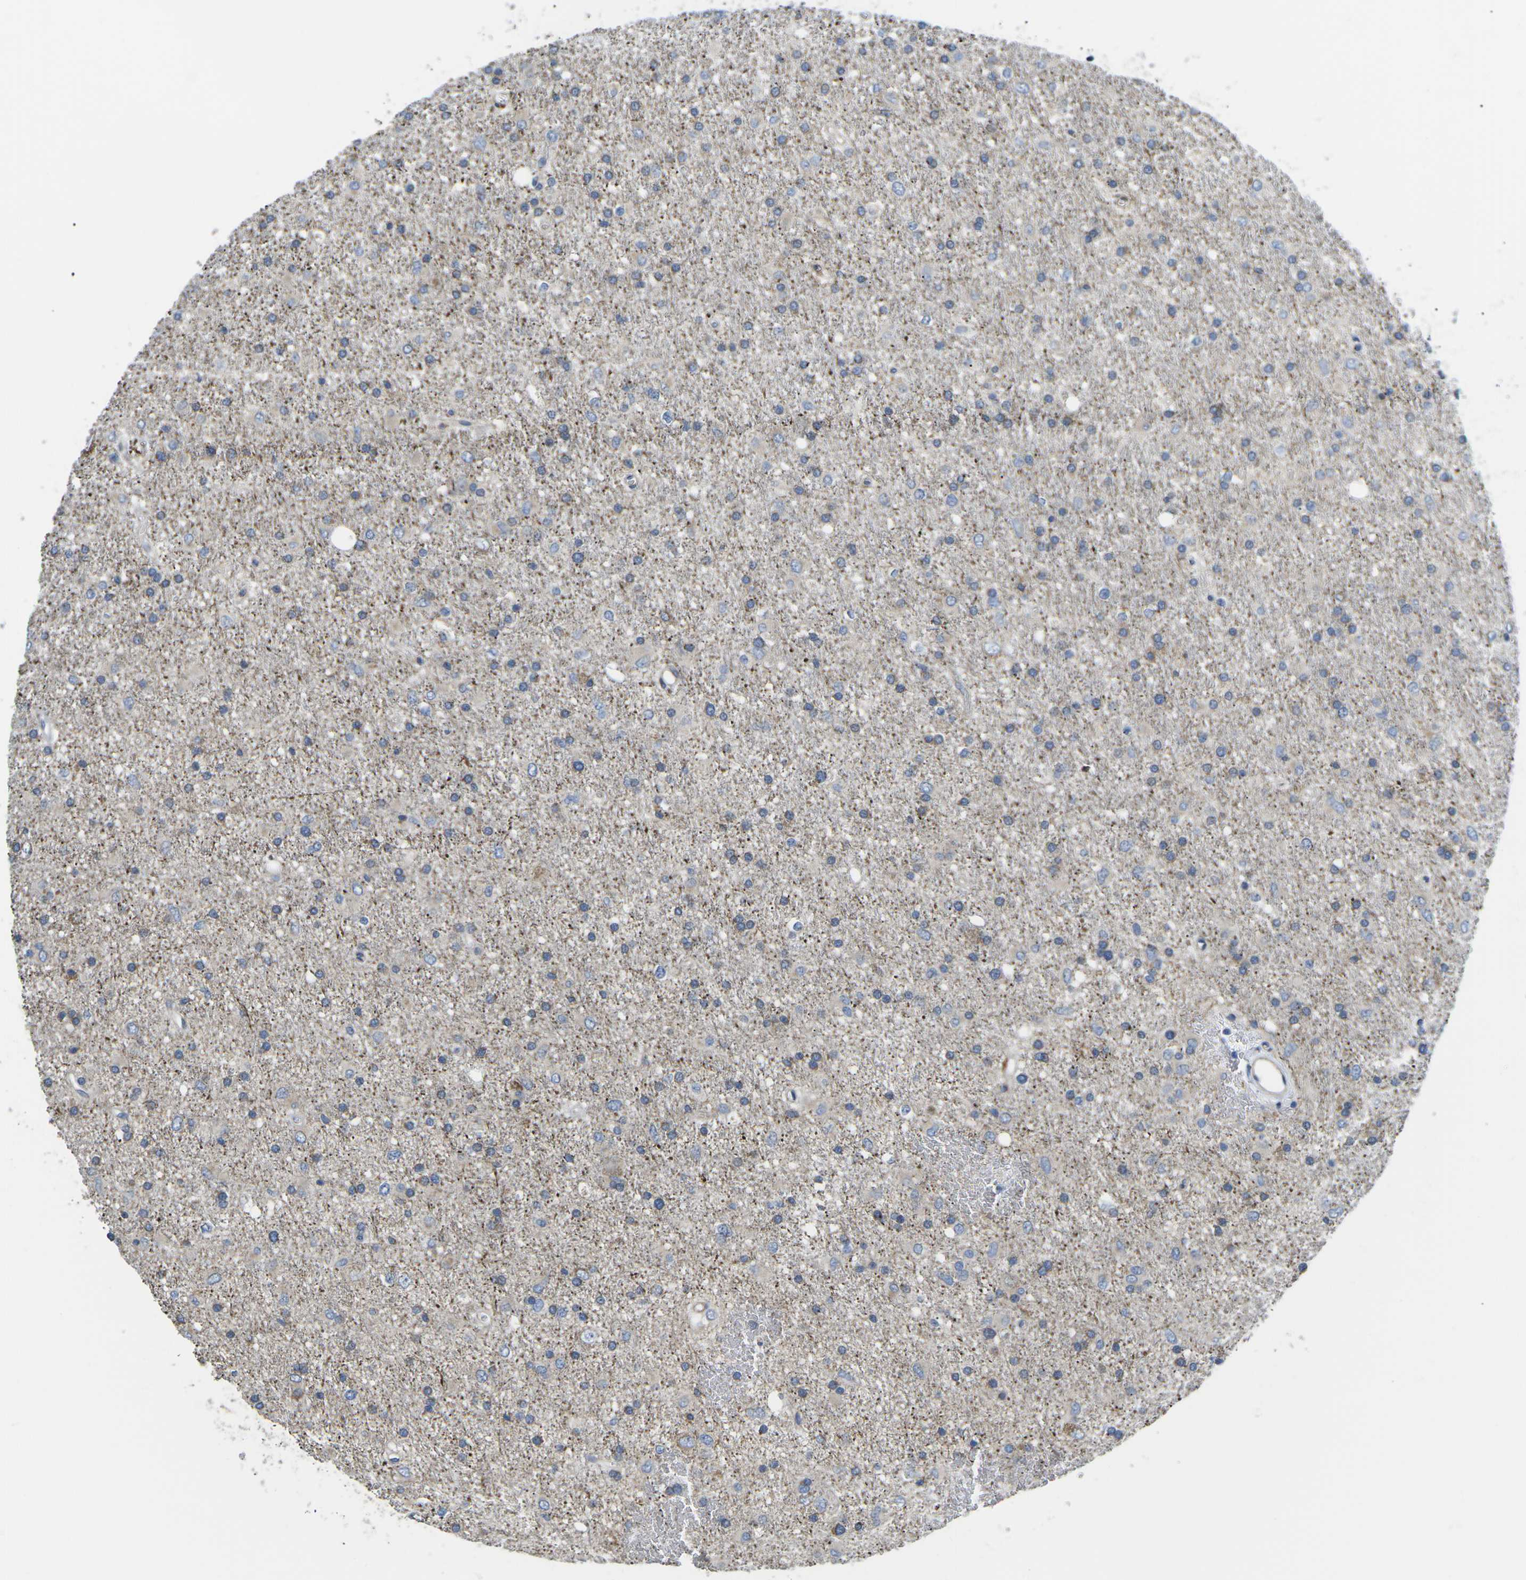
{"staining": {"intensity": "negative", "quantity": "none", "location": "none"}, "tissue": "glioma", "cell_type": "Tumor cells", "image_type": "cancer", "snomed": [{"axis": "morphology", "description": "Glioma, malignant, Low grade"}, {"axis": "topography", "description": "Brain"}], "caption": "Tumor cells show no significant protein positivity in glioma.", "gene": "TMEFF2", "patient": {"sex": "male", "age": 77}}